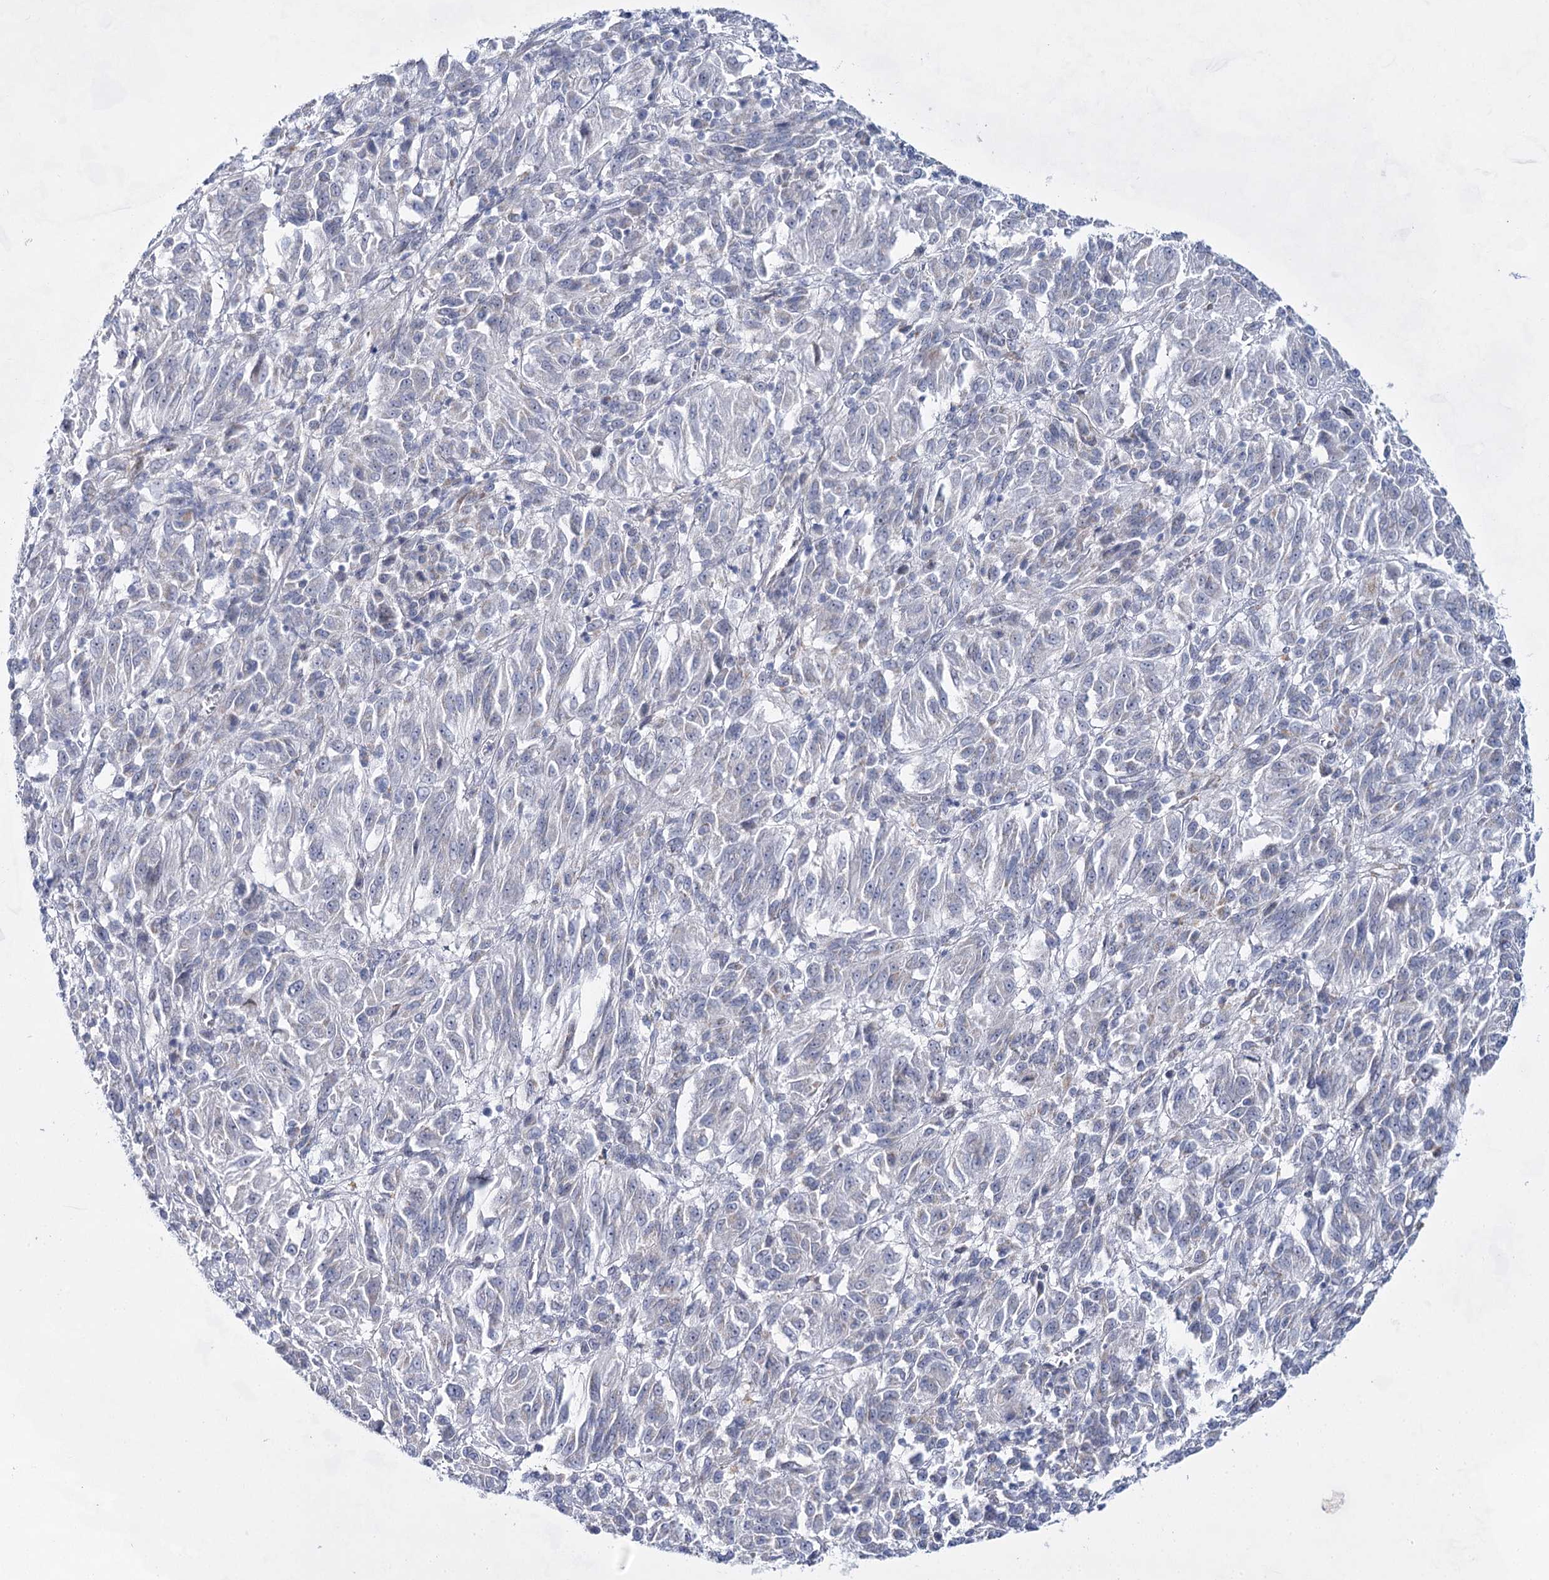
{"staining": {"intensity": "negative", "quantity": "none", "location": "none"}, "tissue": "melanoma", "cell_type": "Tumor cells", "image_type": "cancer", "snomed": [{"axis": "morphology", "description": "Malignant melanoma, Metastatic site"}, {"axis": "topography", "description": "Lung"}], "caption": "Tumor cells are negative for protein expression in human melanoma.", "gene": "BPHL", "patient": {"sex": "male", "age": 64}}